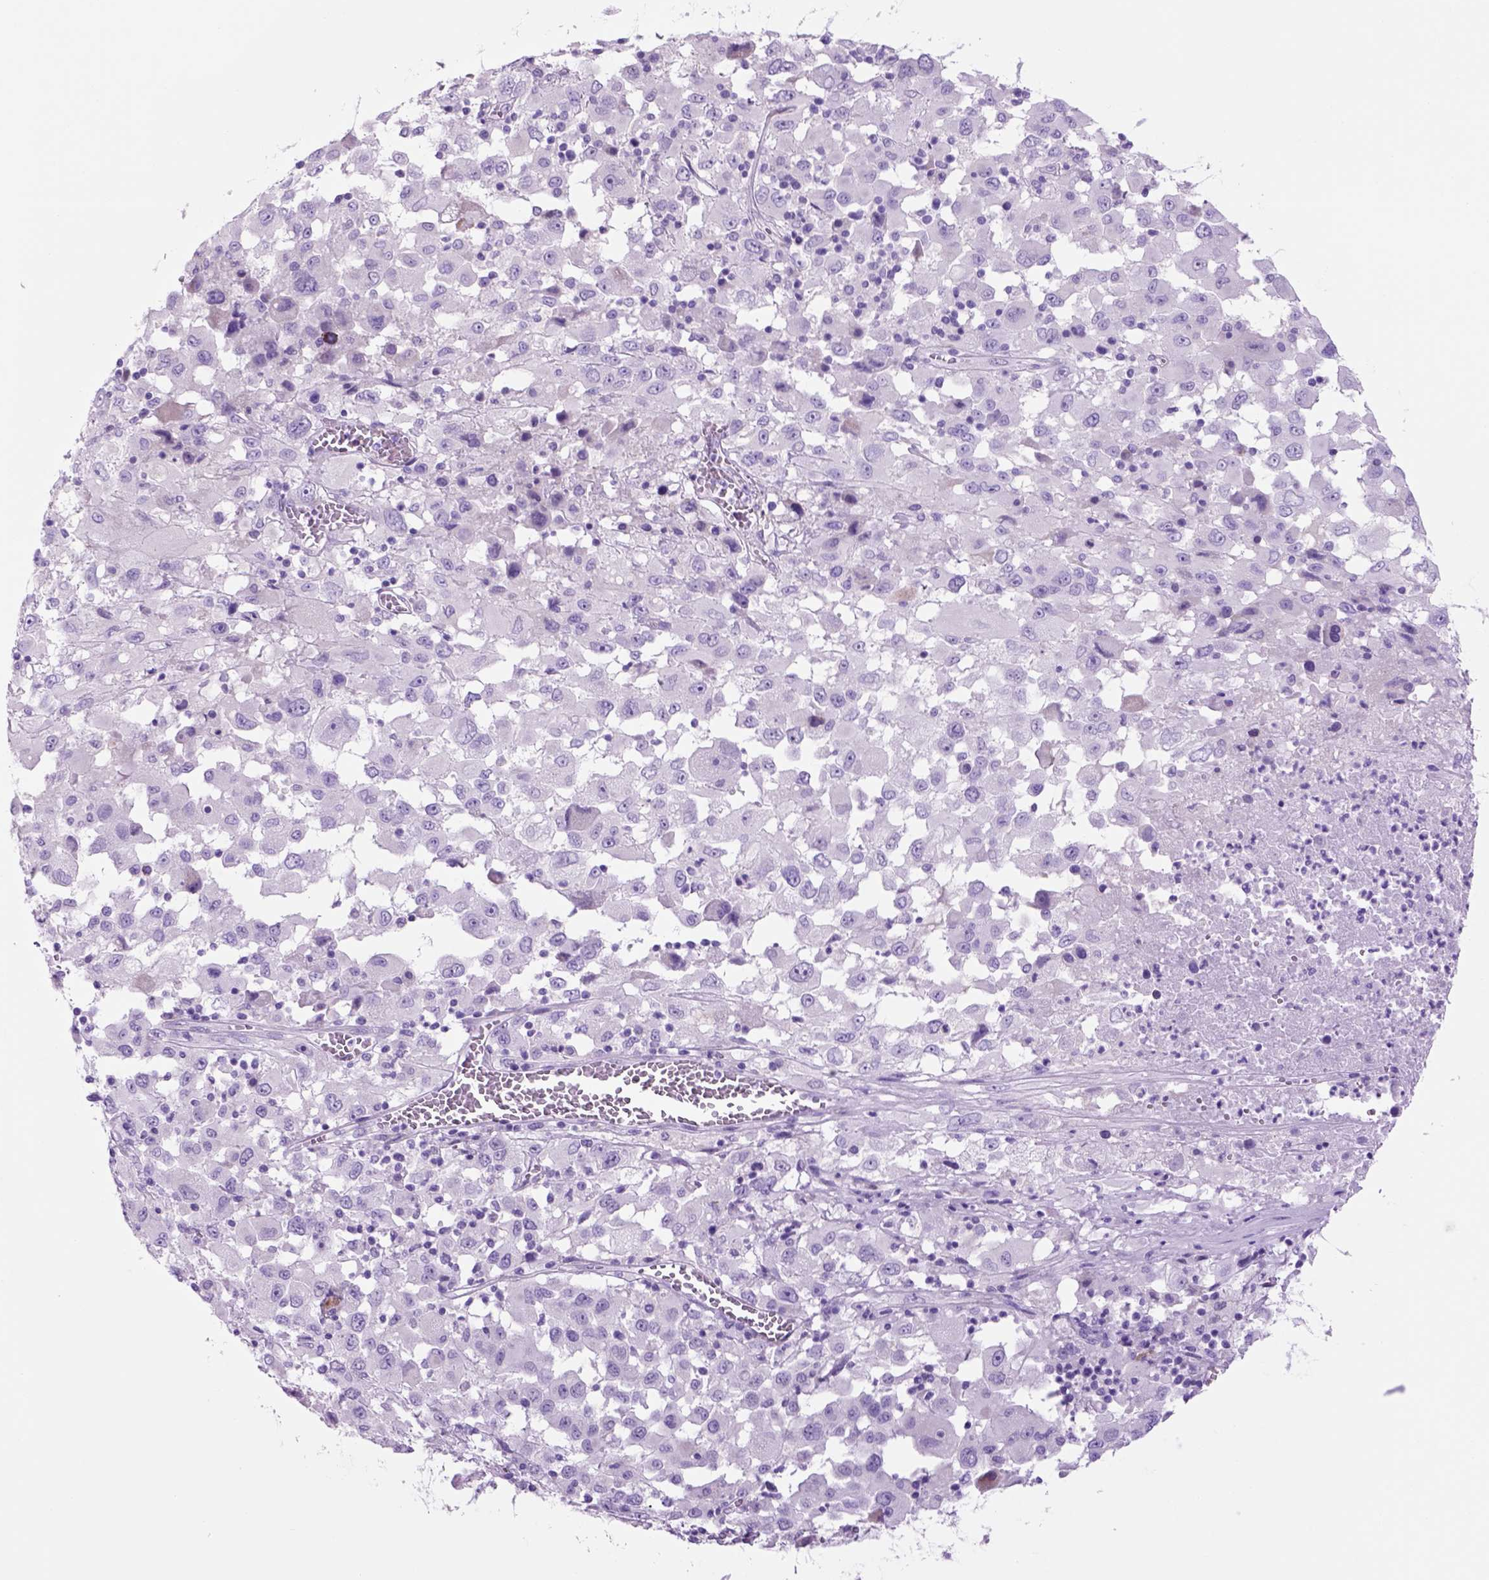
{"staining": {"intensity": "negative", "quantity": "none", "location": "none"}, "tissue": "melanoma", "cell_type": "Tumor cells", "image_type": "cancer", "snomed": [{"axis": "morphology", "description": "Malignant melanoma, Metastatic site"}, {"axis": "topography", "description": "Soft tissue"}], "caption": "Melanoma was stained to show a protein in brown. There is no significant positivity in tumor cells.", "gene": "HHIPL2", "patient": {"sex": "male", "age": 50}}